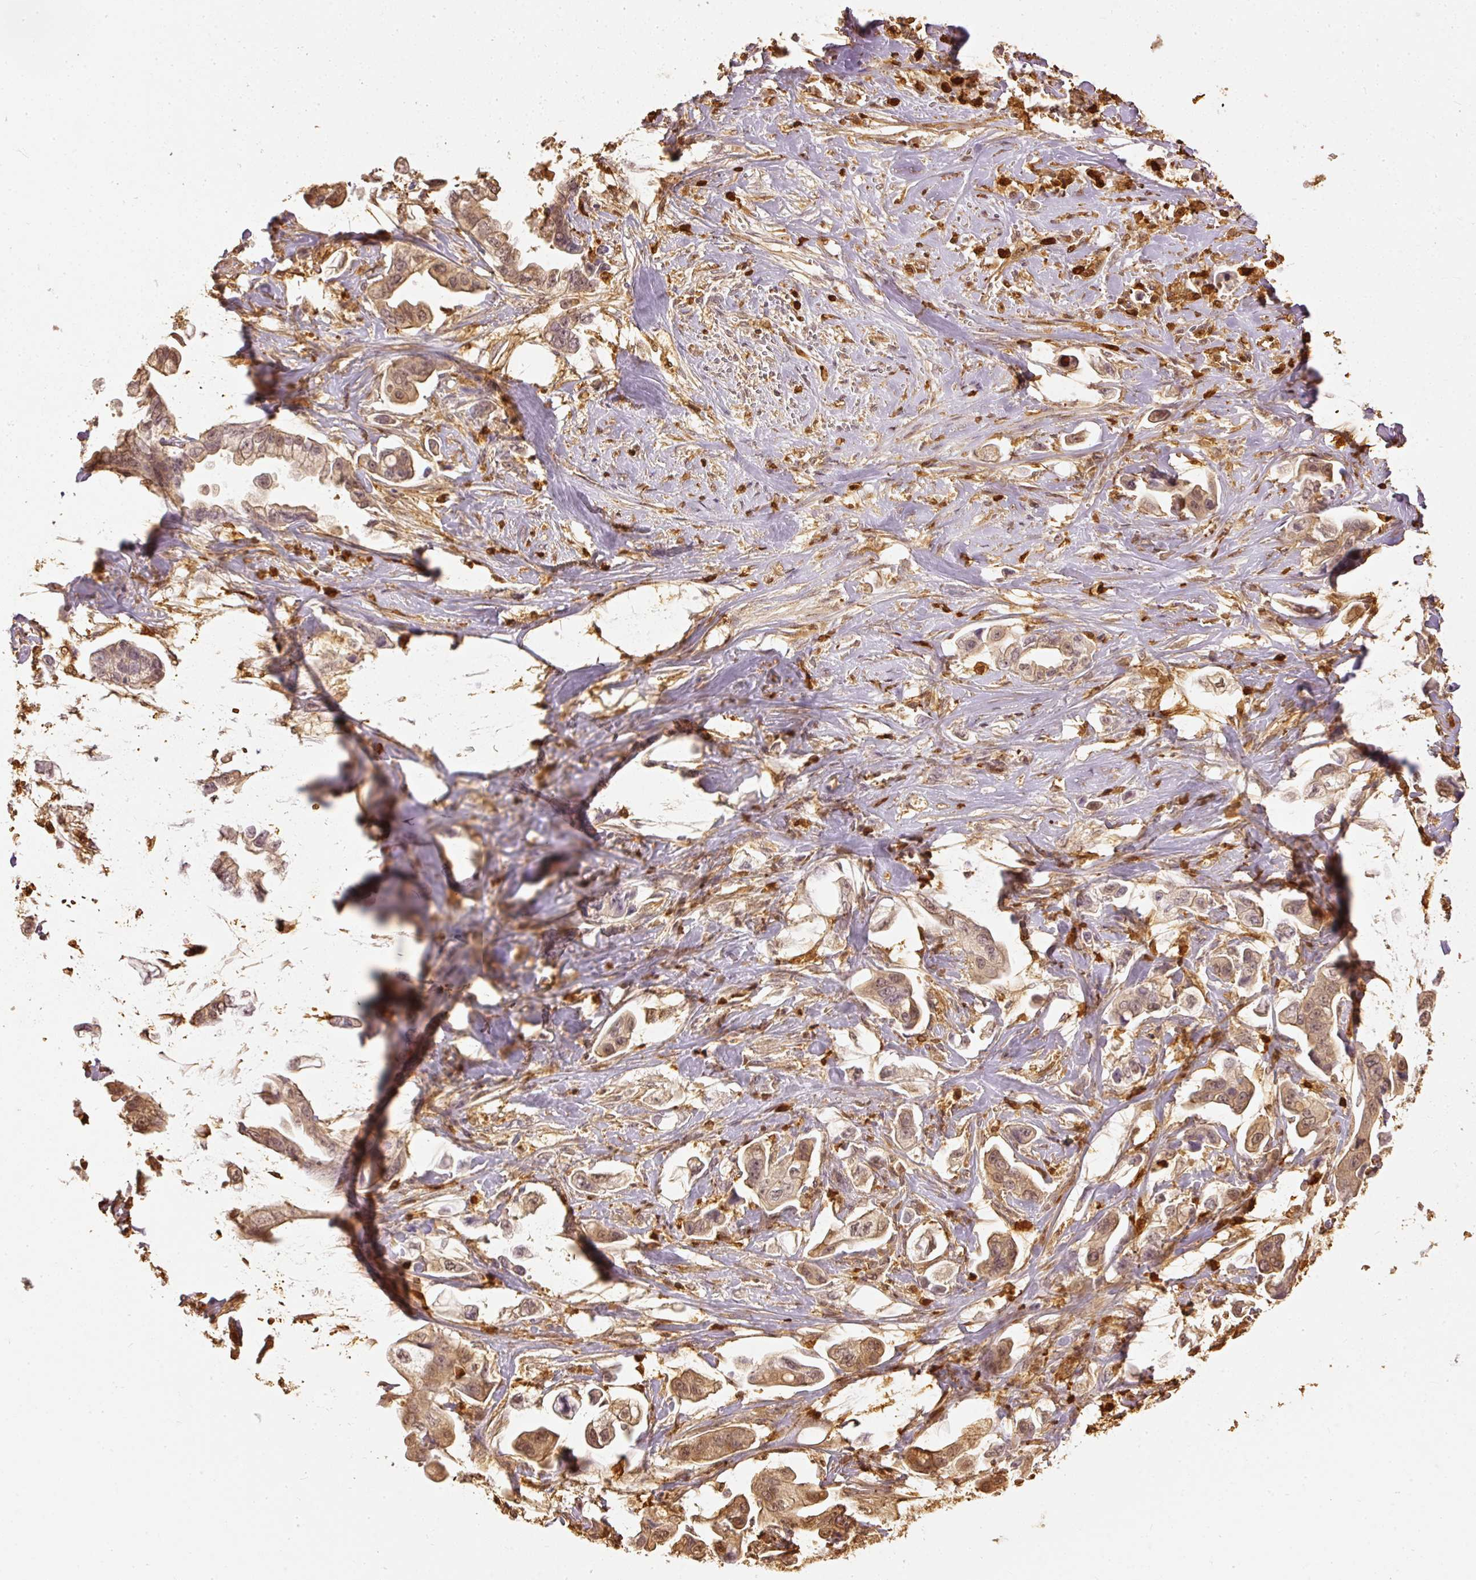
{"staining": {"intensity": "weak", "quantity": ">75%", "location": "cytoplasmic/membranous,nuclear"}, "tissue": "stomach cancer", "cell_type": "Tumor cells", "image_type": "cancer", "snomed": [{"axis": "morphology", "description": "Adenocarcinoma, NOS"}, {"axis": "topography", "description": "Stomach"}], "caption": "This image exhibits immunohistochemistry (IHC) staining of stomach adenocarcinoma, with low weak cytoplasmic/membranous and nuclear positivity in about >75% of tumor cells.", "gene": "PFN1", "patient": {"sex": "male", "age": 62}}